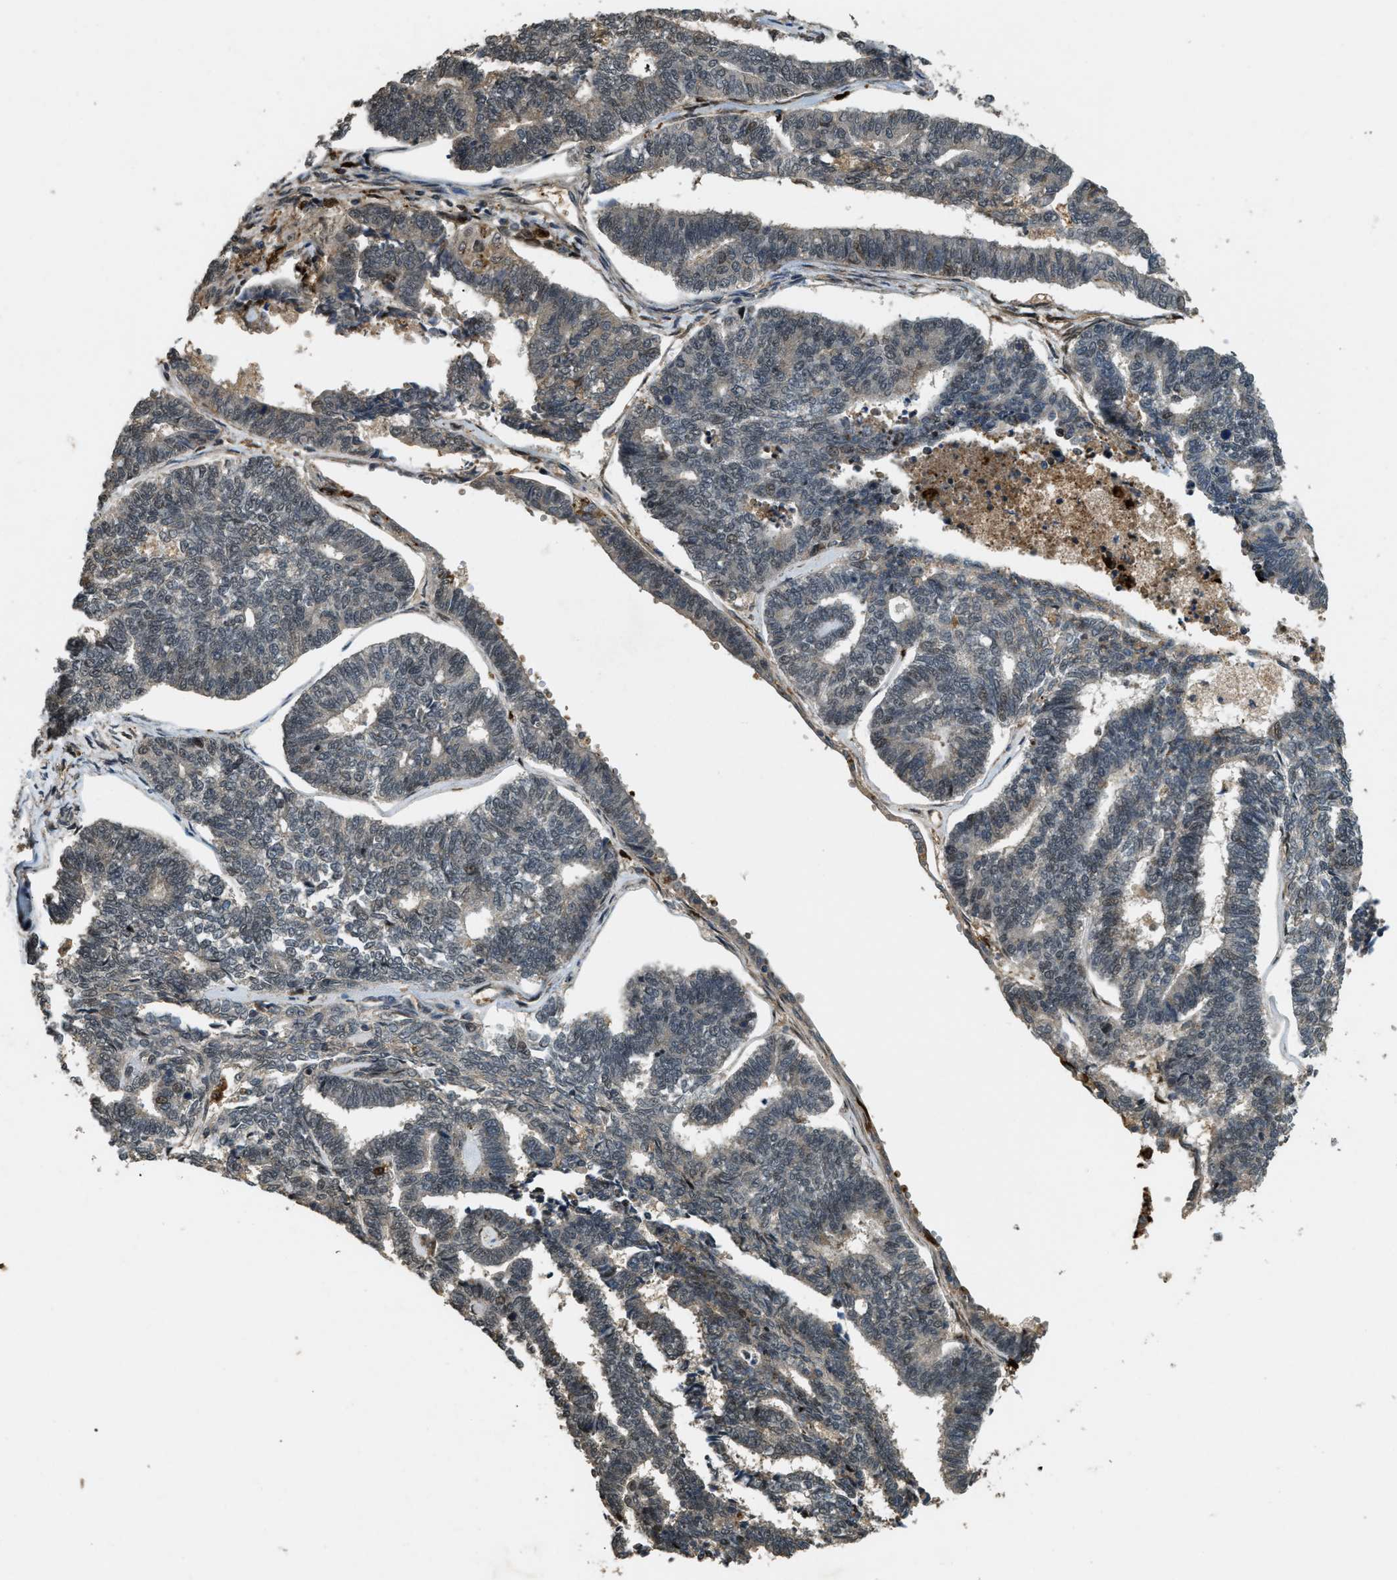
{"staining": {"intensity": "weak", "quantity": "<25%", "location": "cytoplasmic/membranous"}, "tissue": "endometrial cancer", "cell_type": "Tumor cells", "image_type": "cancer", "snomed": [{"axis": "morphology", "description": "Adenocarcinoma, NOS"}, {"axis": "topography", "description": "Endometrium"}], "caption": "Immunohistochemistry of adenocarcinoma (endometrial) exhibits no expression in tumor cells.", "gene": "RNF141", "patient": {"sex": "female", "age": 70}}